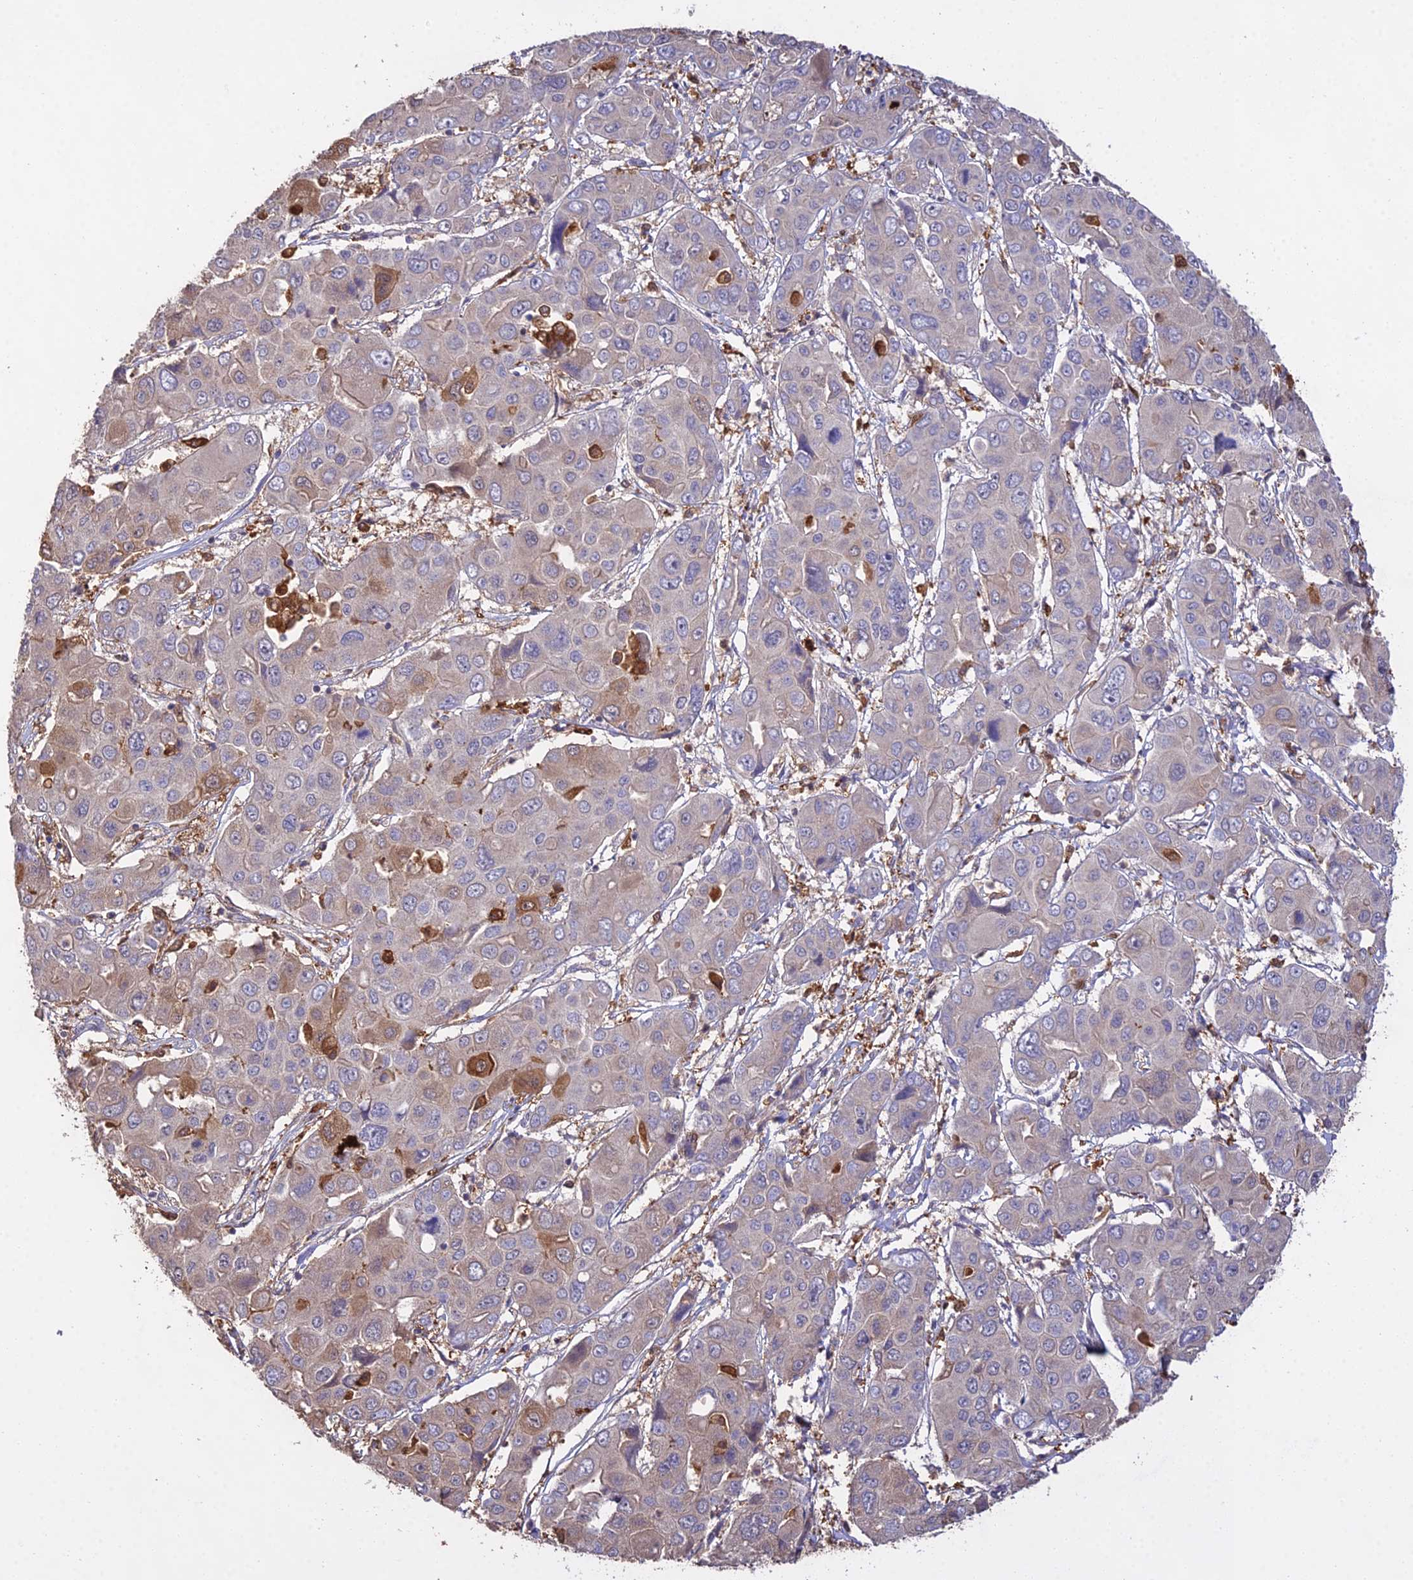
{"staining": {"intensity": "moderate", "quantity": "<25%", "location": "cytoplasmic/membranous"}, "tissue": "liver cancer", "cell_type": "Tumor cells", "image_type": "cancer", "snomed": [{"axis": "morphology", "description": "Cholangiocarcinoma"}, {"axis": "topography", "description": "Liver"}], "caption": "An IHC micrograph of neoplastic tissue is shown. Protein staining in brown highlights moderate cytoplasmic/membranous positivity in liver cholangiocarcinoma within tumor cells. The protein of interest is stained brown, and the nuclei are stained in blue (DAB (3,3'-diaminobenzidine) IHC with brightfield microscopy, high magnification).", "gene": "FBP1", "patient": {"sex": "male", "age": 67}}